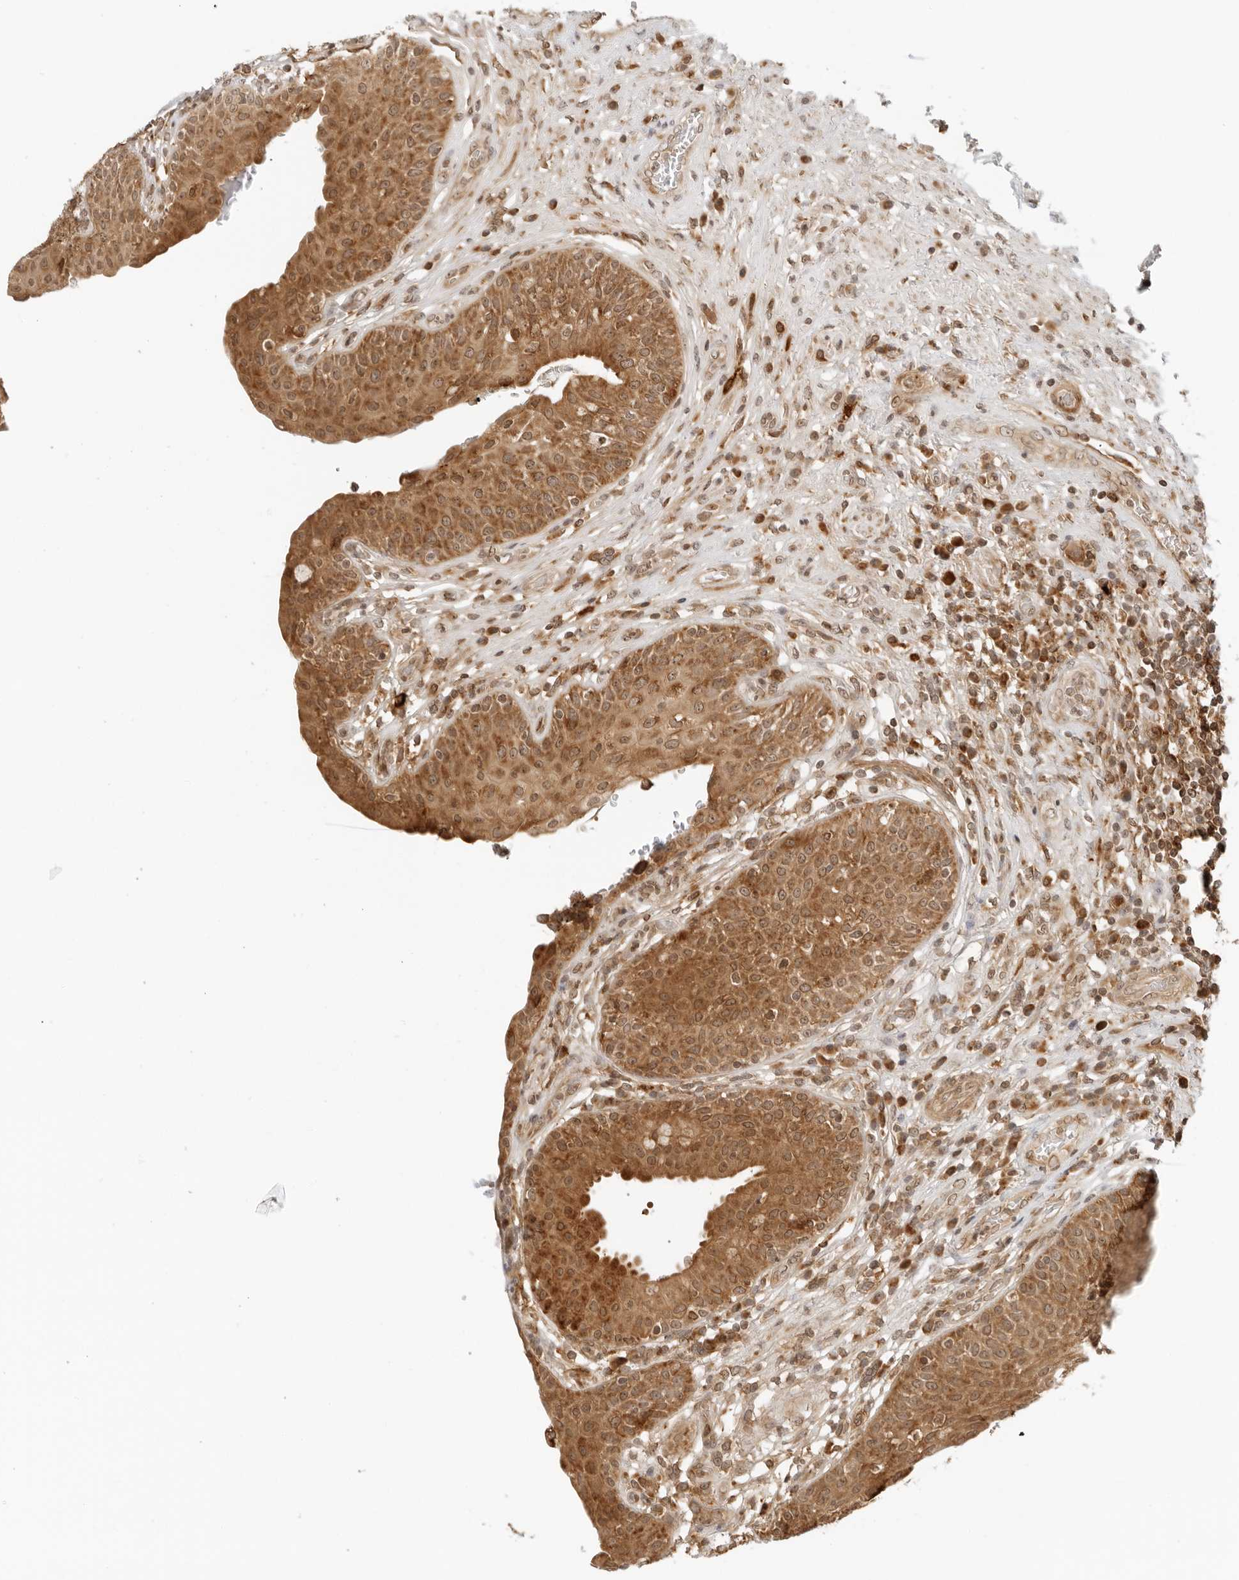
{"staining": {"intensity": "moderate", "quantity": ">75%", "location": "cytoplasmic/membranous,nuclear"}, "tissue": "urinary bladder", "cell_type": "Urothelial cells", "image_type": "normal", "snomed": [{"axis": "morphology", "description": "Normal tissue, NOS"}, {"axis": "topography", "description": "Urinary bladder"}], "caption": "Urothelial cells reveal moderate cytoplasmic/membranous,nuclear positivity in approximately >75% of cells in unremarkable urinary bladder. Nuclei are stained in blue.", "gene": "RC3H1", "patient": {"sex": "female", "age": 62}}